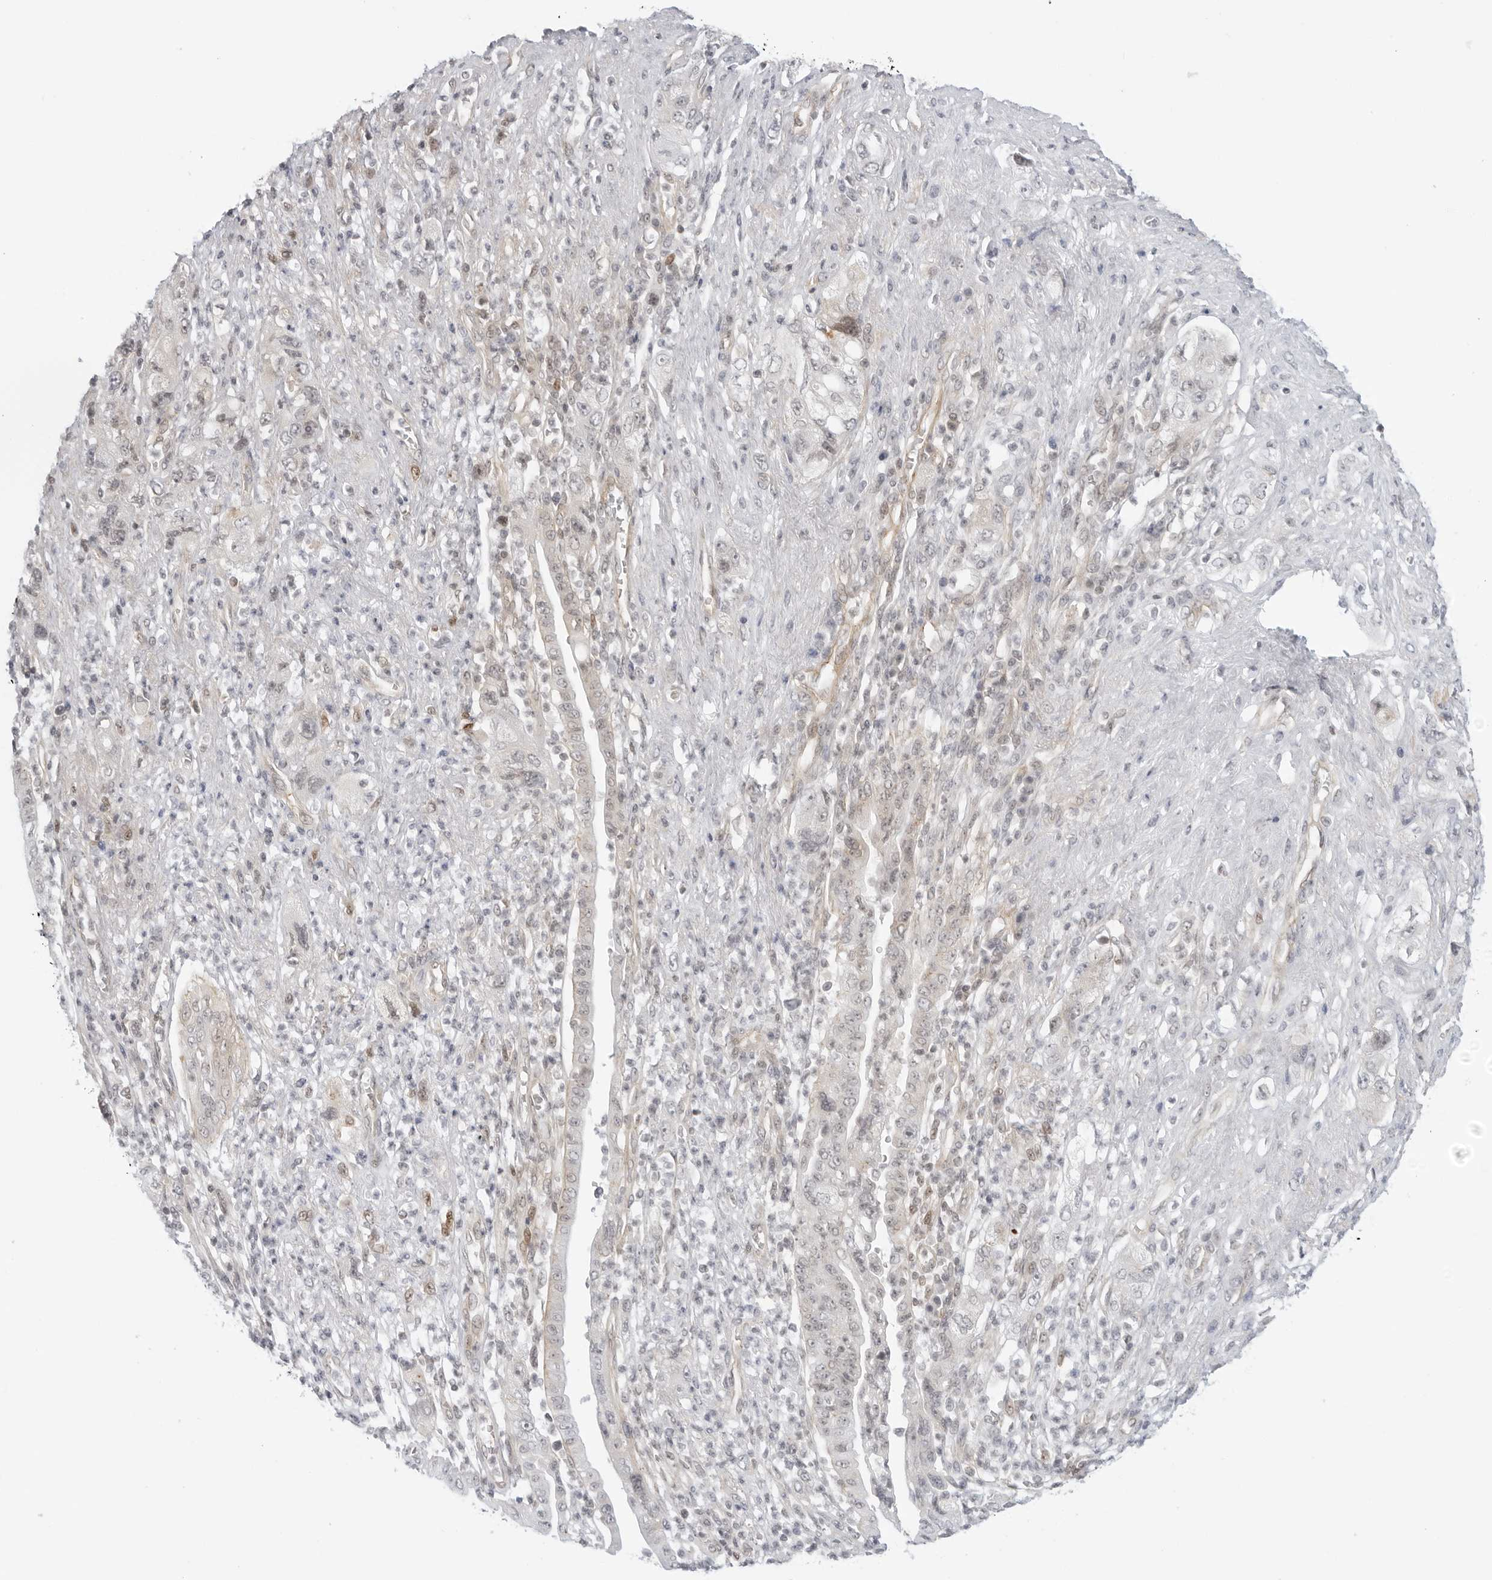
{"staining": {"intensity": "weak", "quantity": "<25%", "location": "cytoplasmic/membranous"}, "tissue": "pancreatic cancer", "cell_type": "Tumor cells", "image_type": "cancer", "snomed": [{"axis": "morphology", "description": "Adenocarcinoma, NOS"}, {"axis": "topography", "description": "Pancreas"}], "caption": "Immunohistochemistry (IHC) histopathology image of adenocarcinoma (pancreatic) stained for a protein (brown), which demonstrates no positivity in tumor cells.", "gene": "SUGCT", "patient": {"sex": "female", "age": 73}}